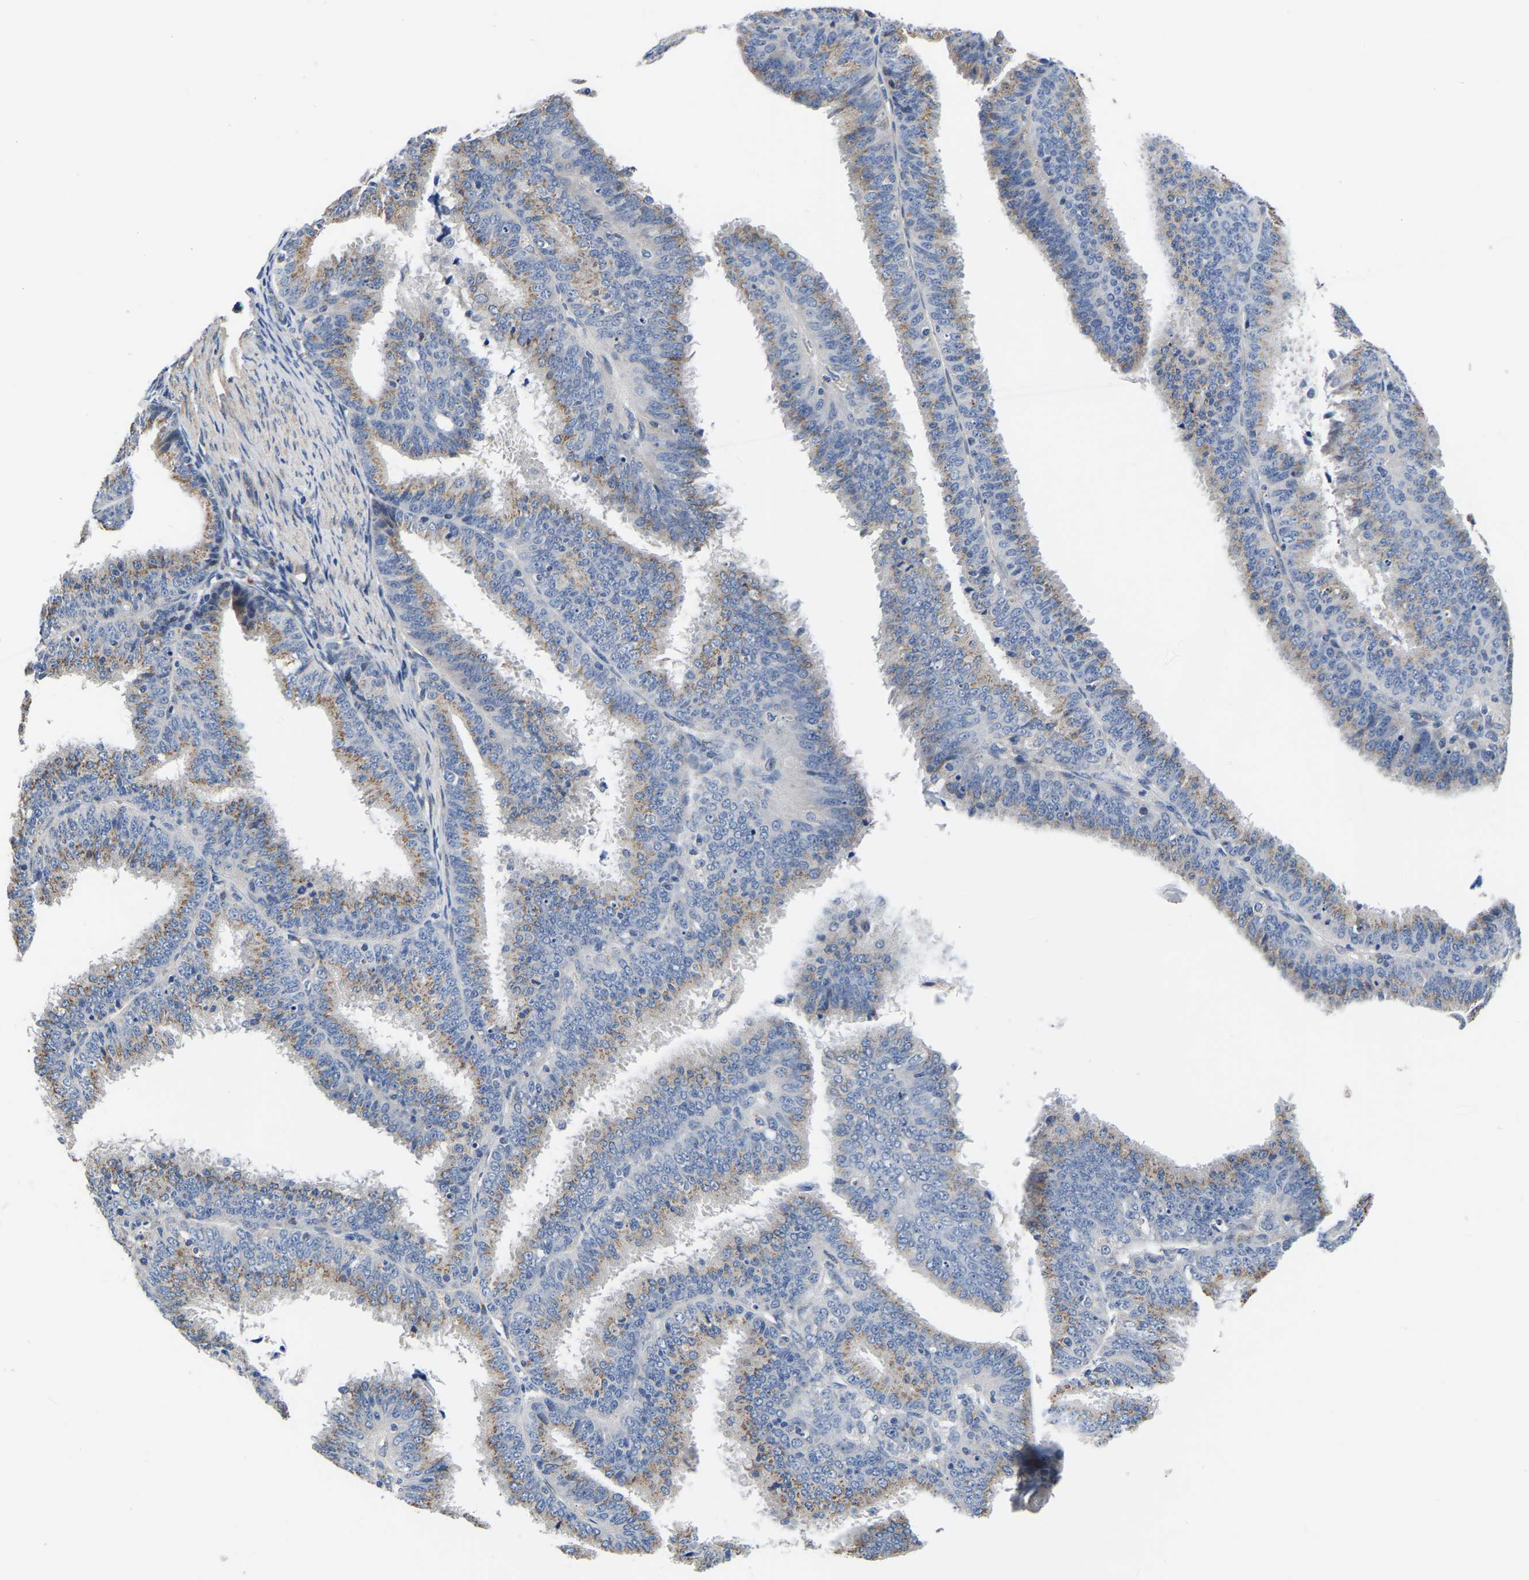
{"staining": {"intensity": "moderate", "quantity": ">75%", "location": "cytoplasmic/membranous"}, "tissue": "endometrial cancer", "cell_type": "Tumor cells", "image_type": "cancer", "snomed": [{"axis": "morphology", "description": "Adenocarcinoma, NOS"}, {"axis": "topography", "description": "Endometrium"}], "caption": "Human endometrial cancer (adenocarcinoma) stained with a brown dye reveals moderate cytoplasmic/membranous positive staining in about >75% of tumor cells.", "gene": "PDLIM7", "patient": {"sex": "female", "age": 70}}